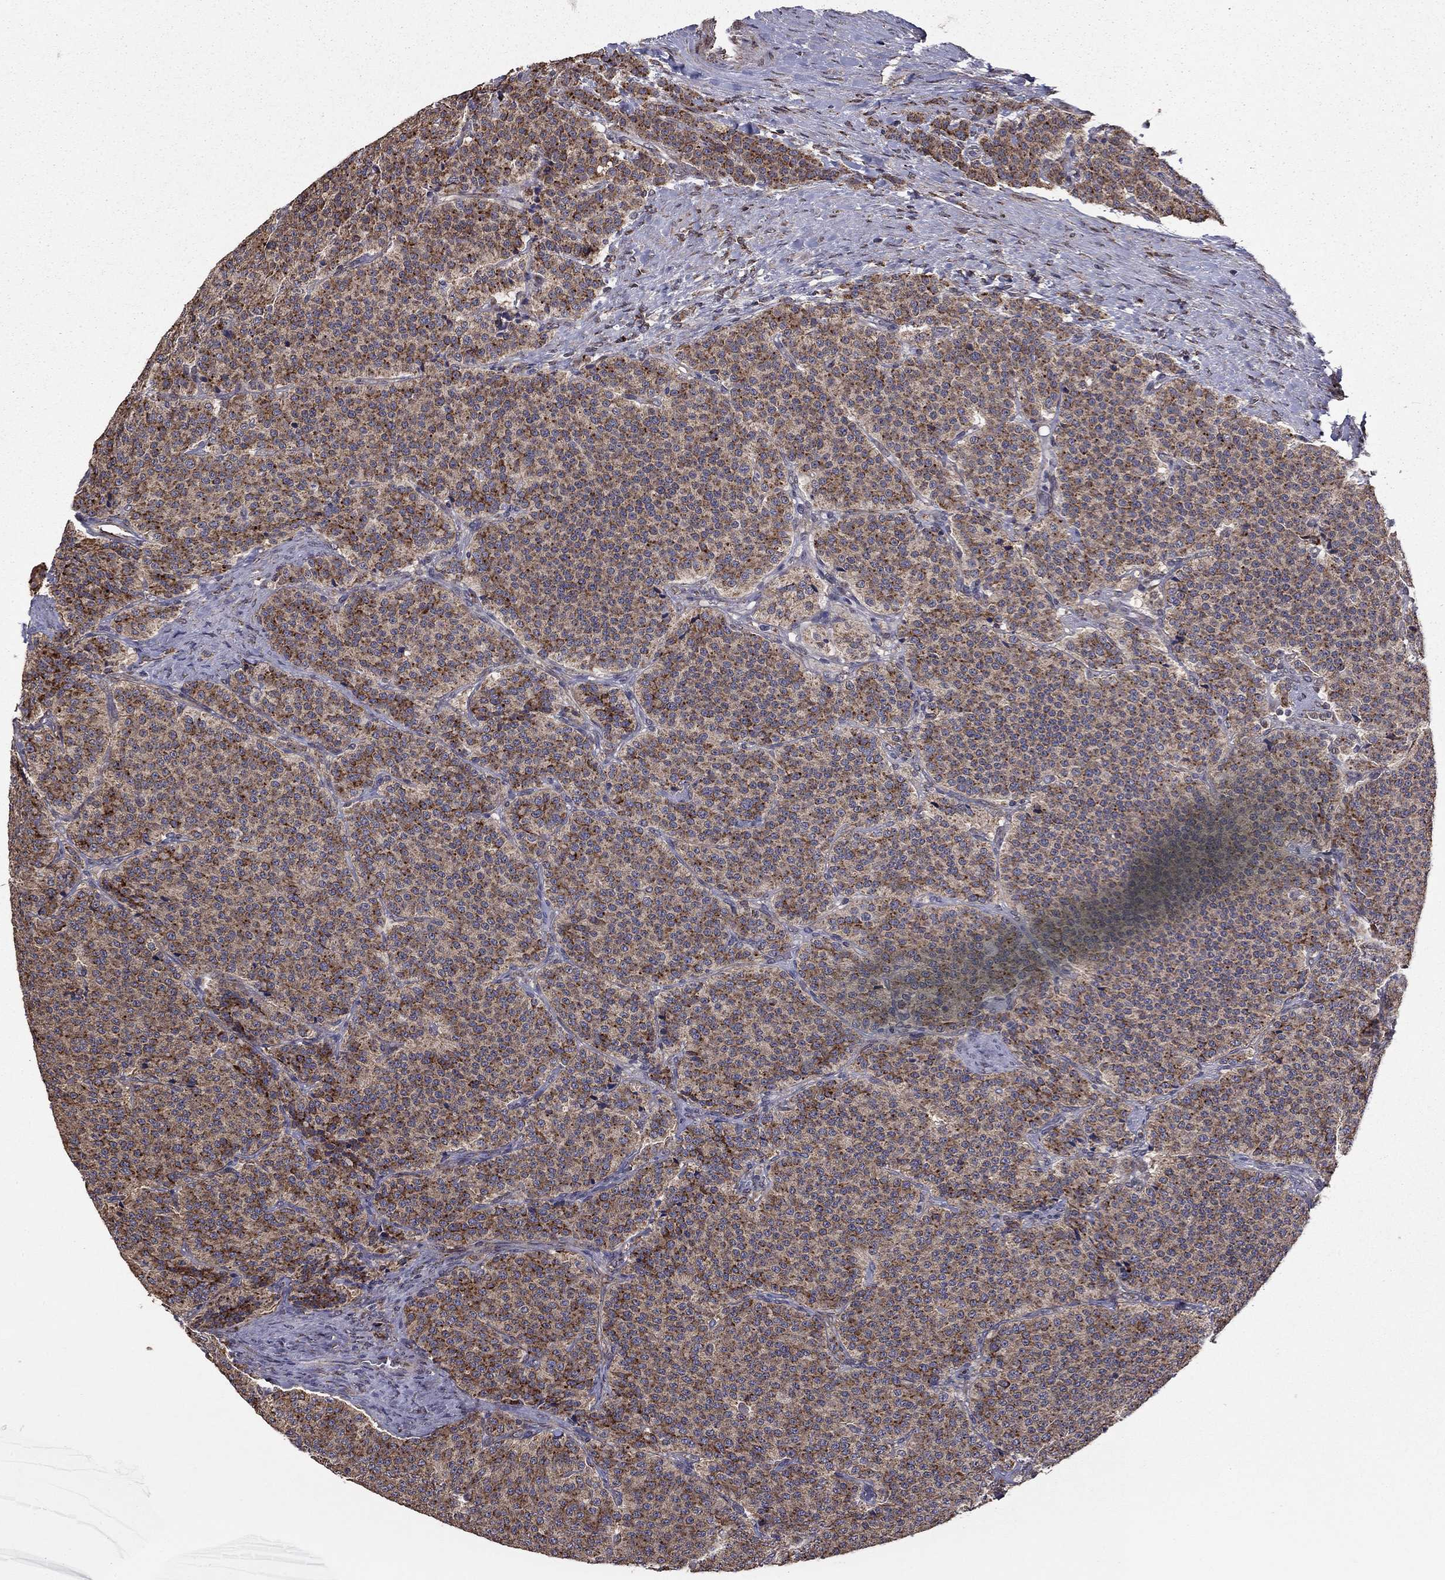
{"staining": {"intensity": "moderate", "quantity": ">75%", "location": "cytoplasmic/membranous"}, "tissue": "carcinoid", "cell_type": "Tumor cells", "image_type": "cancer", "snomed": [{"axis": "morphology", "description": "Carcinoid, malignant, NOS"}, {"axis": "topography", "description": "Small intestine"}], "caption": "Immunohistochemical staining of carcinoid (malignant) demonstrates medium levels of moderate cytoplasmic/membranous expression in about >75% of tumor cells.", "gene": "NKIRAS1", "patient": {"sex": "female", "age": 58}}